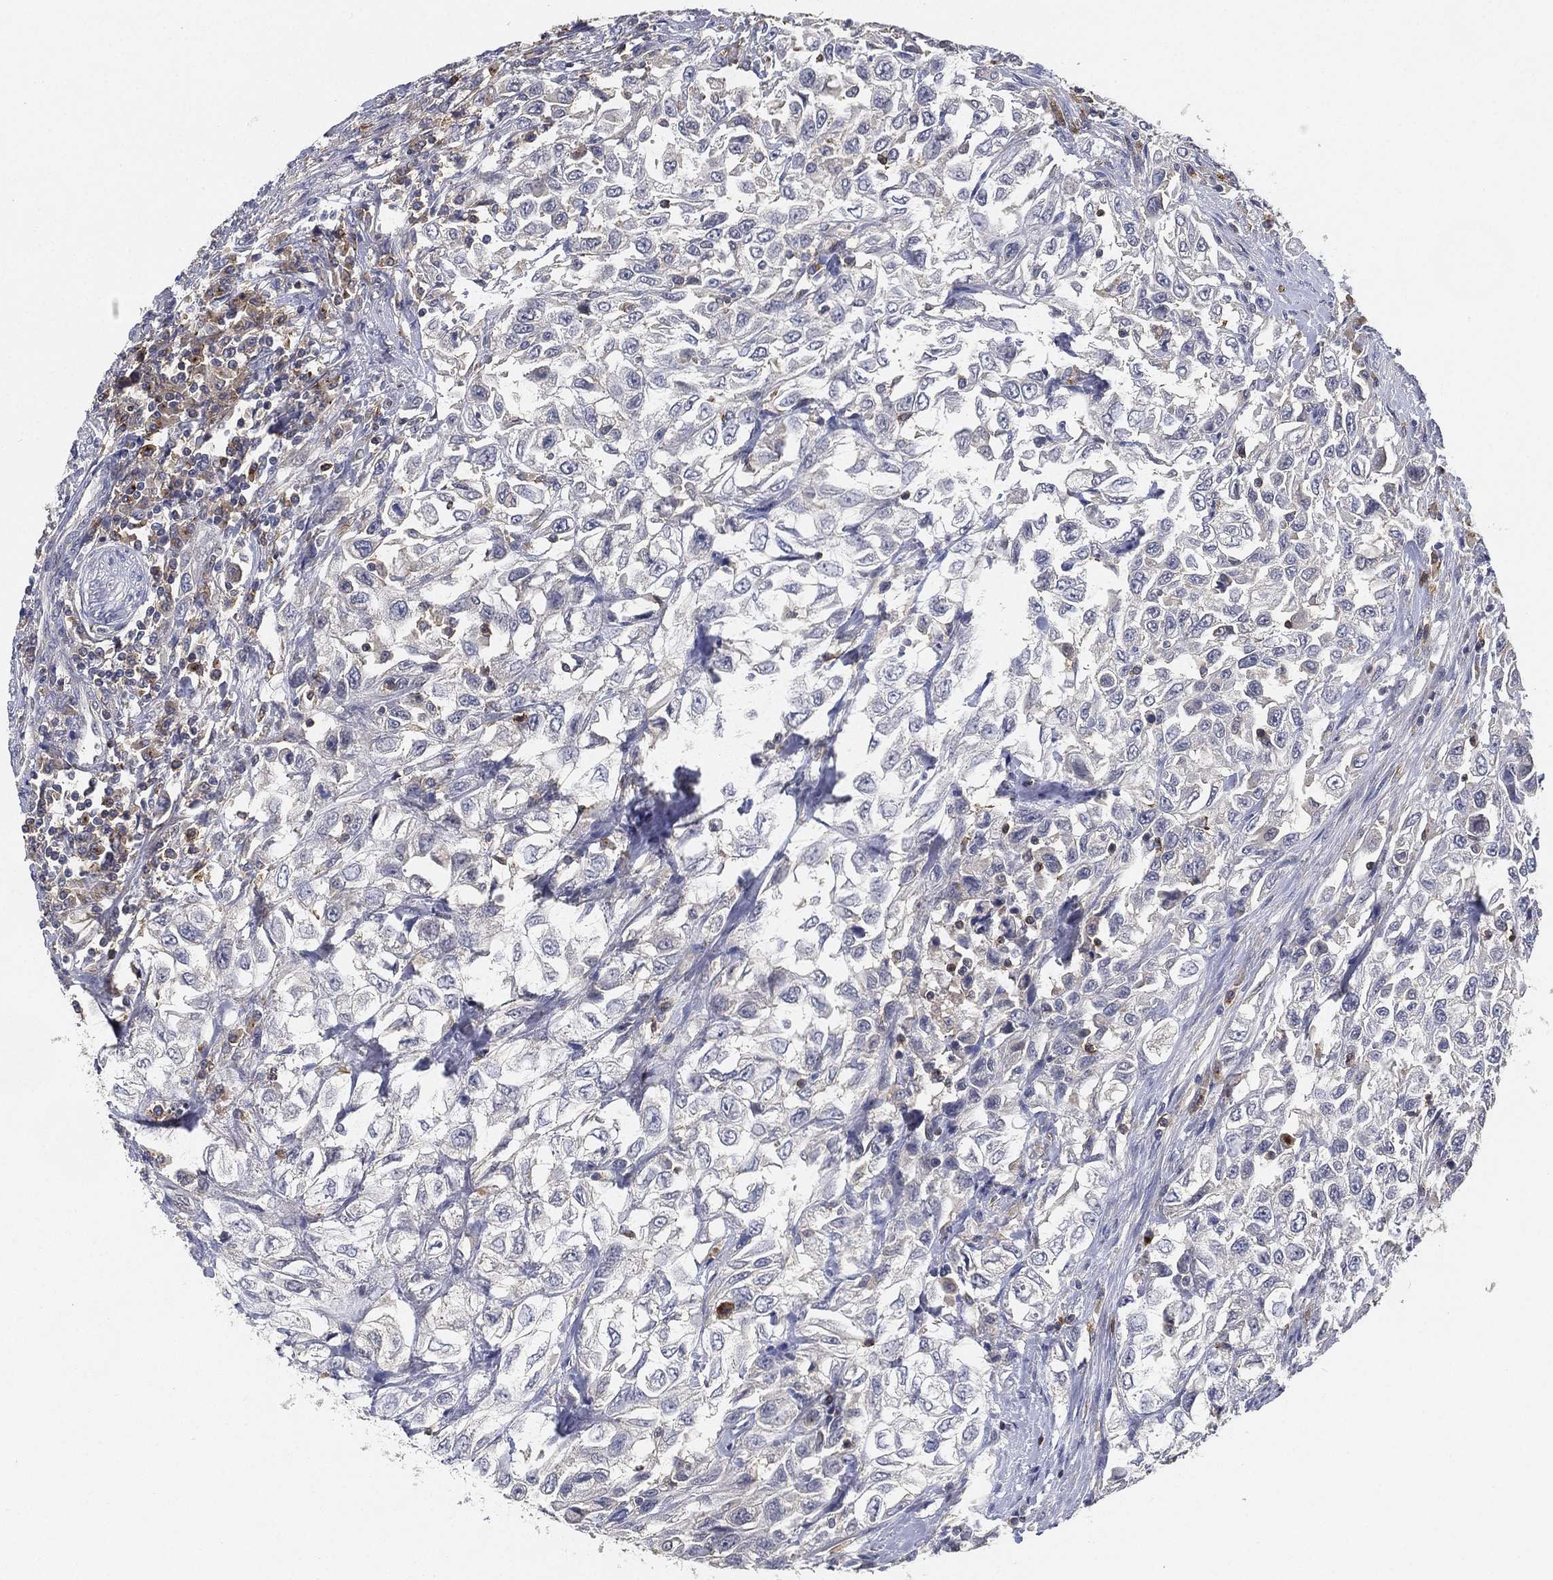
{"staining": {"intensity": "negative", "quantity": "none", "location": "none"}, "tissue": "urothelial cancer", "cell_type": "Tumor cells", "image_type": "cancer", "snomed": [{"axis": "morphology", "description": "Urothelial carcinoma, High grade"}, {"axis": "topography", "description": "Urinary bladder"}], "caption": "Immunohistochemistry micrograph of neoplastic tissue: human high-grade urothelial carcinoma stained with DAB (3,3'-diaminobenzidine) reveals no significant protein positivity in tumor cells. (DAB (3,3'-diaminobenzidine) immunohistochemistry visualized using brightfield microscopy, high magnification).", "gene": "CFAP251", "patient": {"sex": "female", "age": 56}}